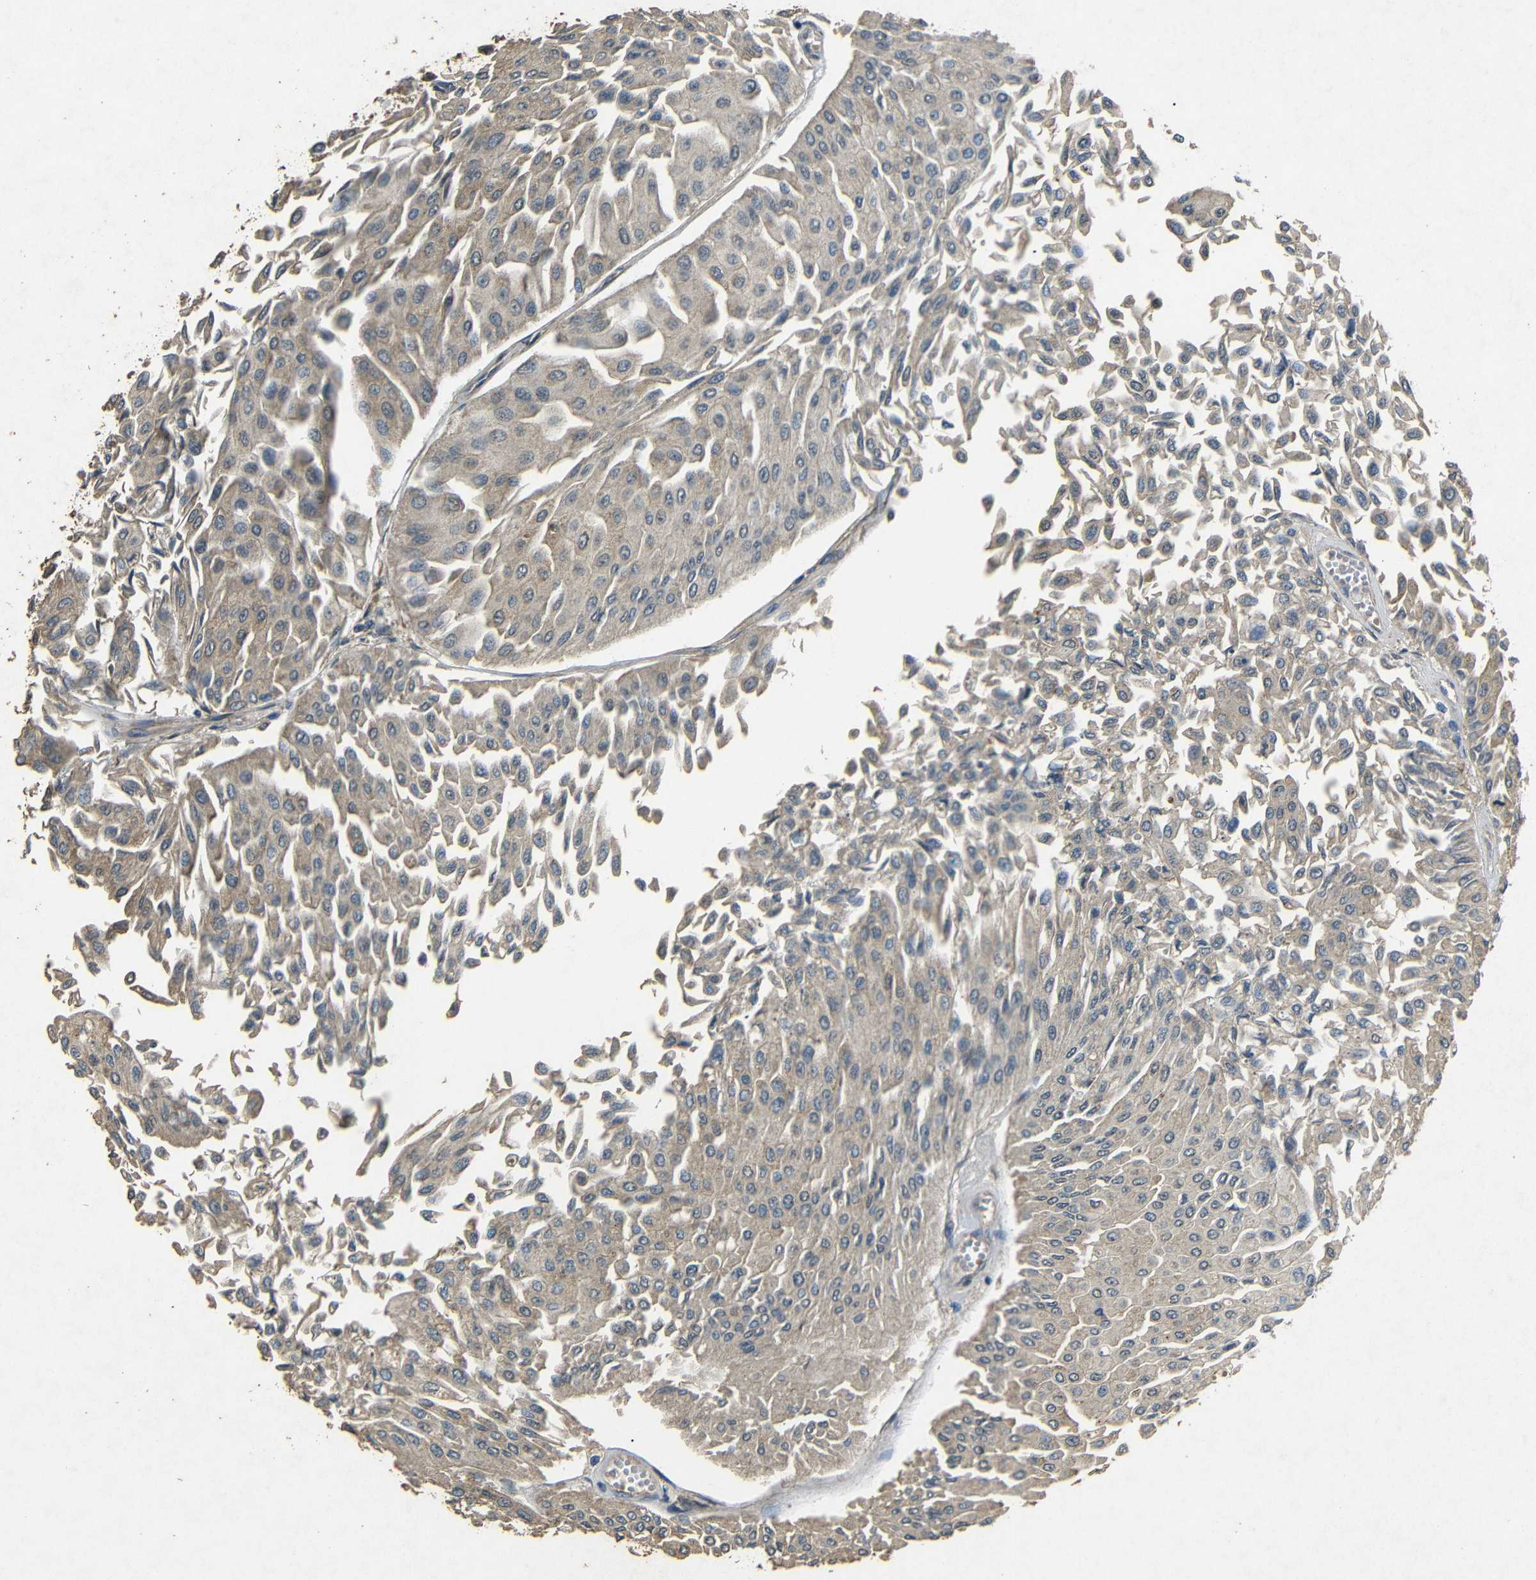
{"staining": {"intensity": "weak", "quantity": ">75%", "location": "cytoplasmic/membranous"}, "tissue": "urothelial cancer", "cell_type": "Tumor cells", "image_type": "cancer", "snomed": [{"axis": "morphology", "description": "Urothelial carcinoma, Low grade"}, {"axis": "topography", "description": "Urinary bladder"}], "caption": "IHC of low-grade urothelial carcinoma exhibits low levels of weak cytoplasmic/membranous positivity in about >75% of tumor cells.", "gene": "BNIP3", "patient": {"sex": "male", "age": 67}}